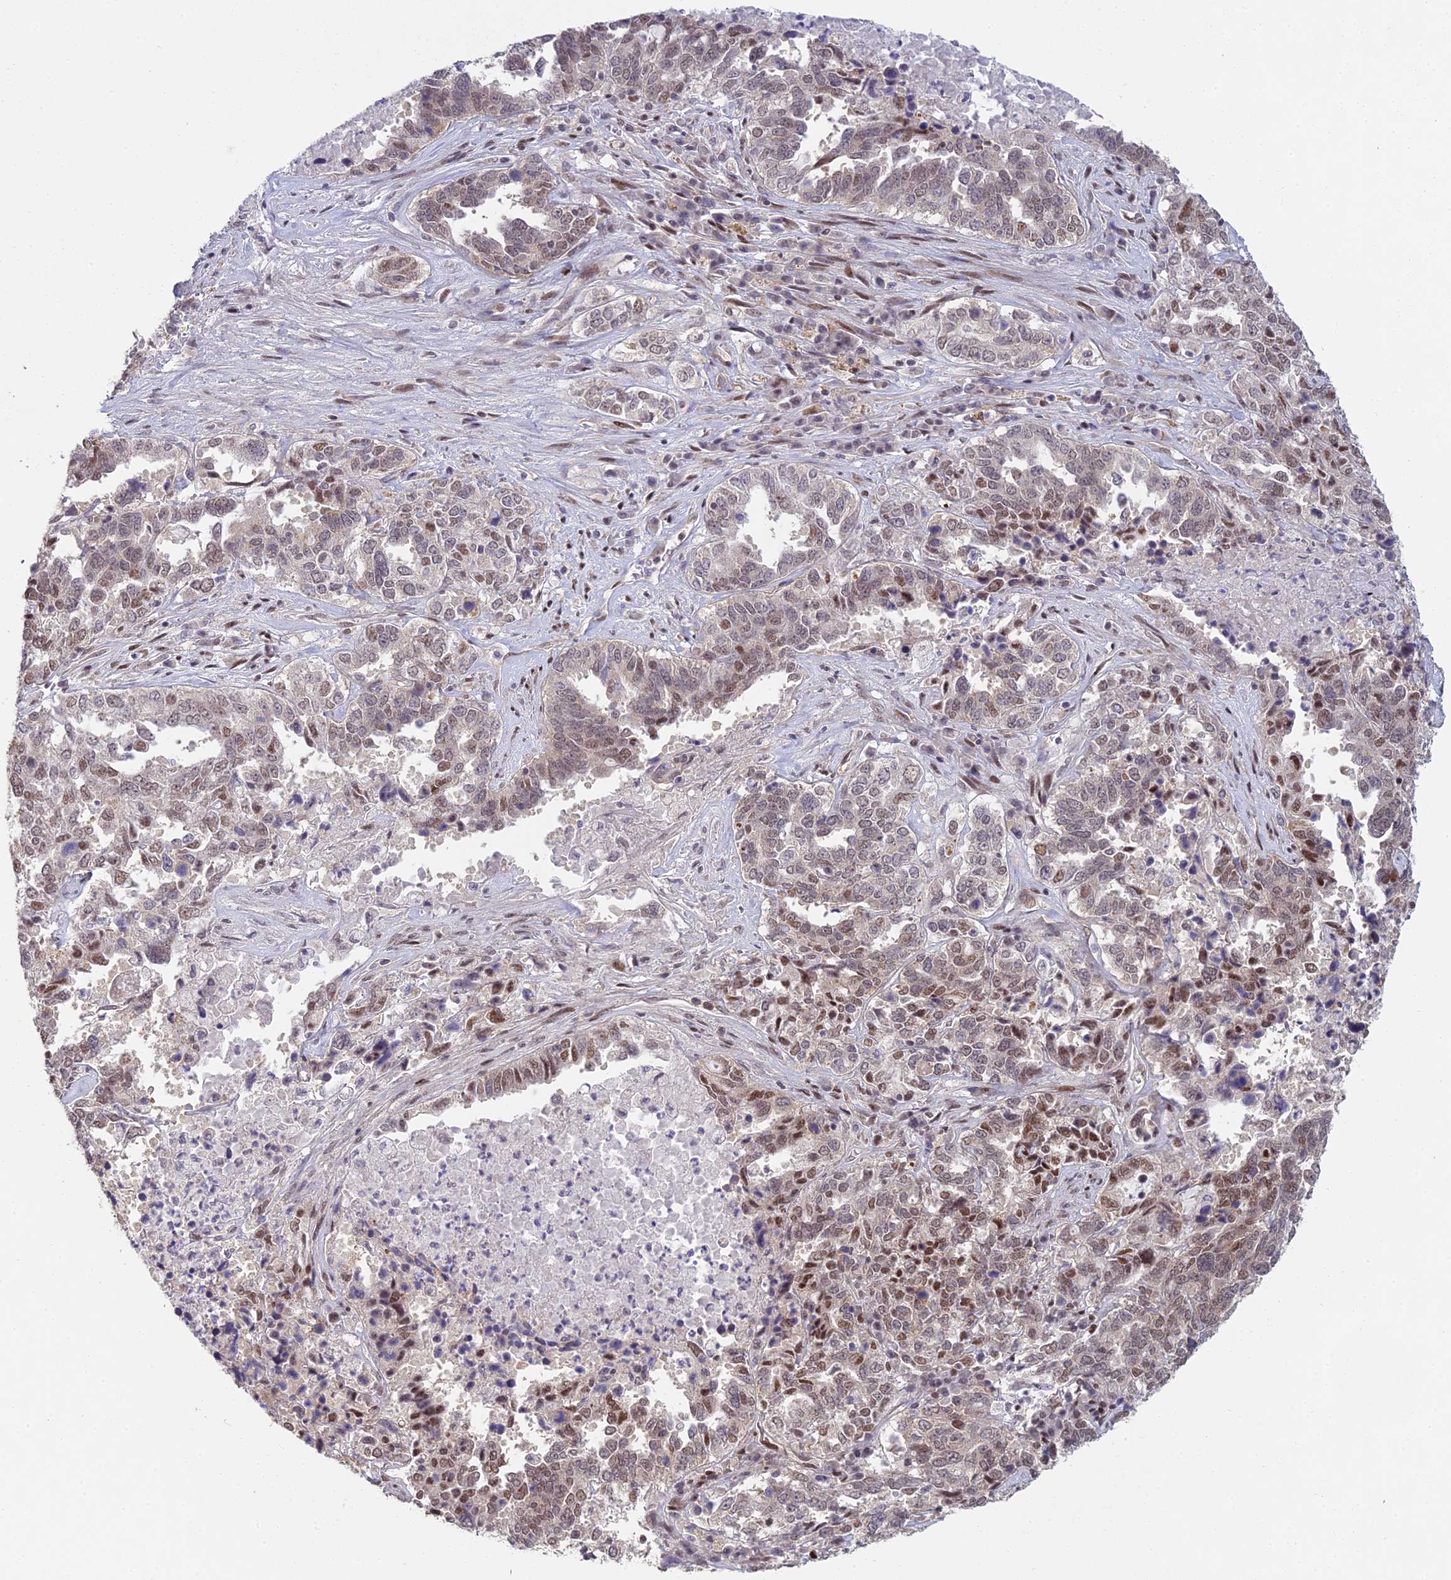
{"staining": {"intensity": "weak", "quantity": ">75%", "location": "nuclear"}, "tissue": "ovarian cancer", "cell_type": "Tumor cells", "image_type": "cancer", "snomed": [{"axis": "morphology", "description": "Carcinoma, endometroid"}, {"axis": "topography", "description": "Ovary"}], "caption": "Immunohistochemical staining of human ovarian cancer (endometroid carcinoma) reveals low levels of weak nuclear protein positivity in approximately >75% of tumor cells.", "gene": "ABHD17A", "patient": {"sex": "female", "age": 62}}